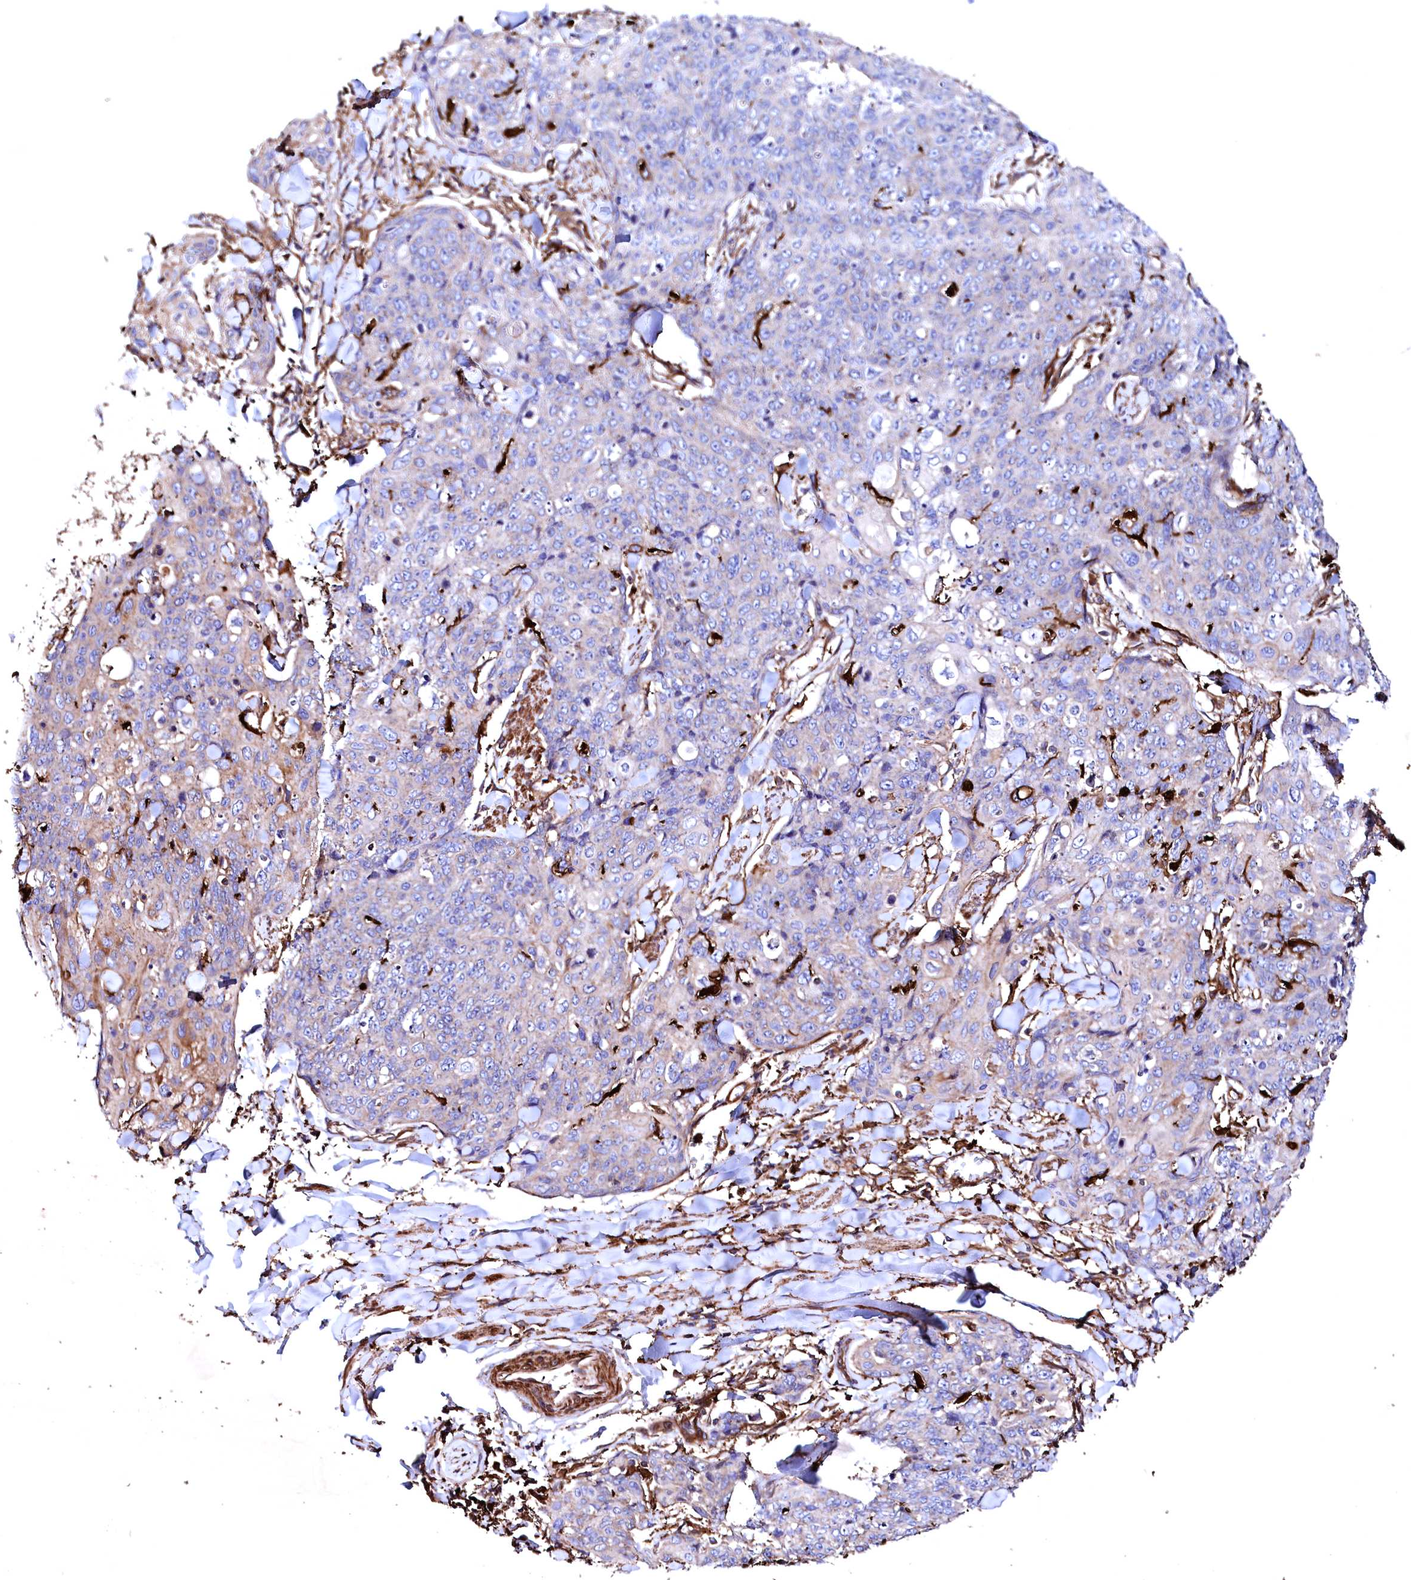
{"staining": {"intensity": "weak", "quantity": "<25%", "location": "cytoplasmic/membranous"}, "tissue": "skin cancer", "cell_type": "Tumor cells", "image_type": "cancer", "snomed": [{"axis": "morphology", "description": "Squamous cell carcinoma, NOS"}, {"axis": "topography", "description": "Skin"}, {"axis": "topography", "description": "Vulva"}], "caption": "Immunohistochemistry micrograph of skin cancer (squamous cell carcinoma) stained for a protein (brown), which demonstrates no expression in tumor cells.", "gene": "STAMBPL1", "patient": {"sex": "female", "age": 85}}